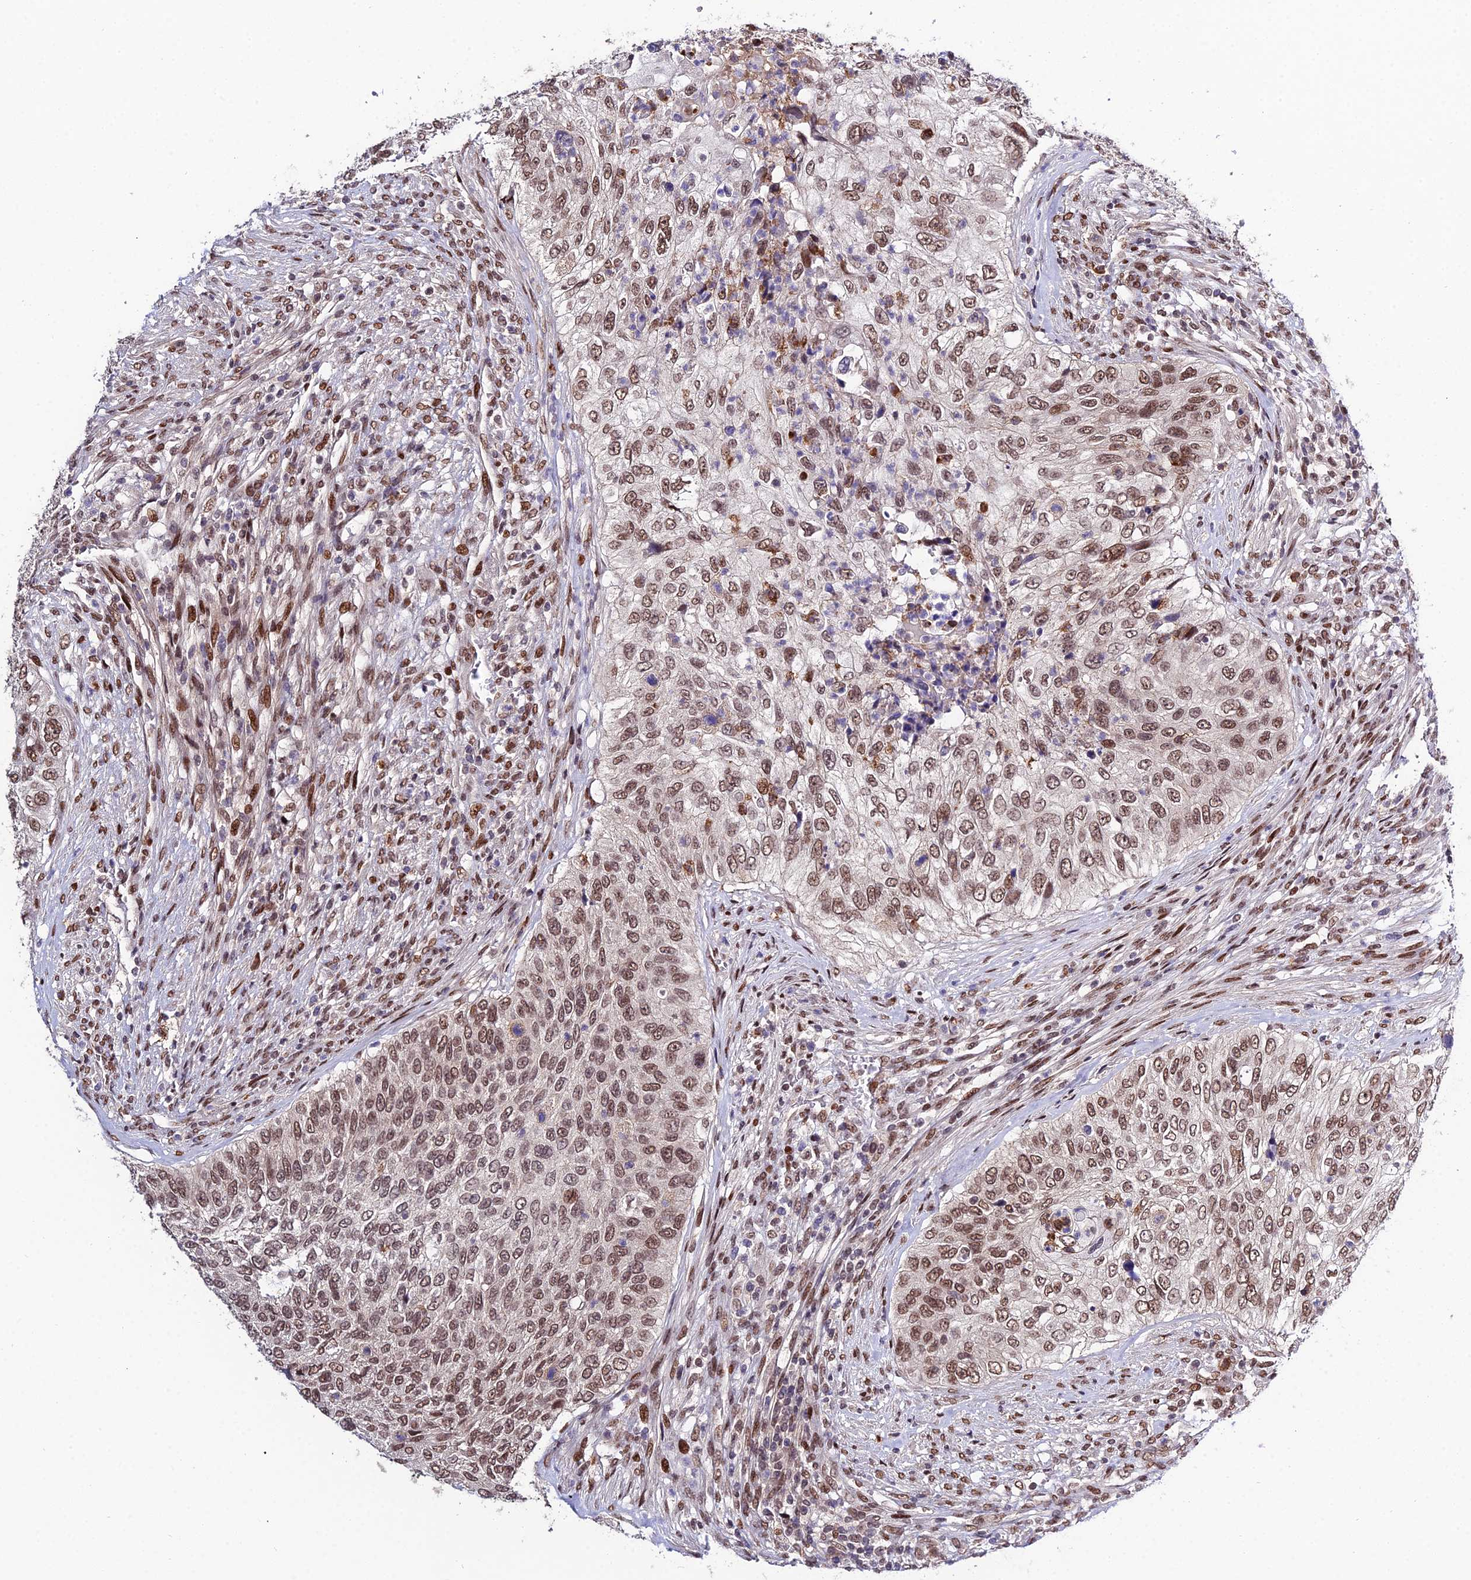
{"staining": {"intensity": "moderate", "quantity": ">75%", "location": "nuclear"}, "tissue": "urothelial cancer", "cell_type": "Tumor cells", "image_type": "cancer", "snomed": [{"axis": "morphology", "description": "Urothelial carcinoma, High grade"}, {"axis": "topography", "description": "Urinary bladder"}], "caption": "Moderate nuclear positivity is identified in approximately >75% of tumor cells in urothelial cancer. (DAB (3,3'-diaminobenzidine) IHC with brightfield microscopy, high magnification).", "gene": "SYT15", "patient": {"sex": "female", "age": 60}}